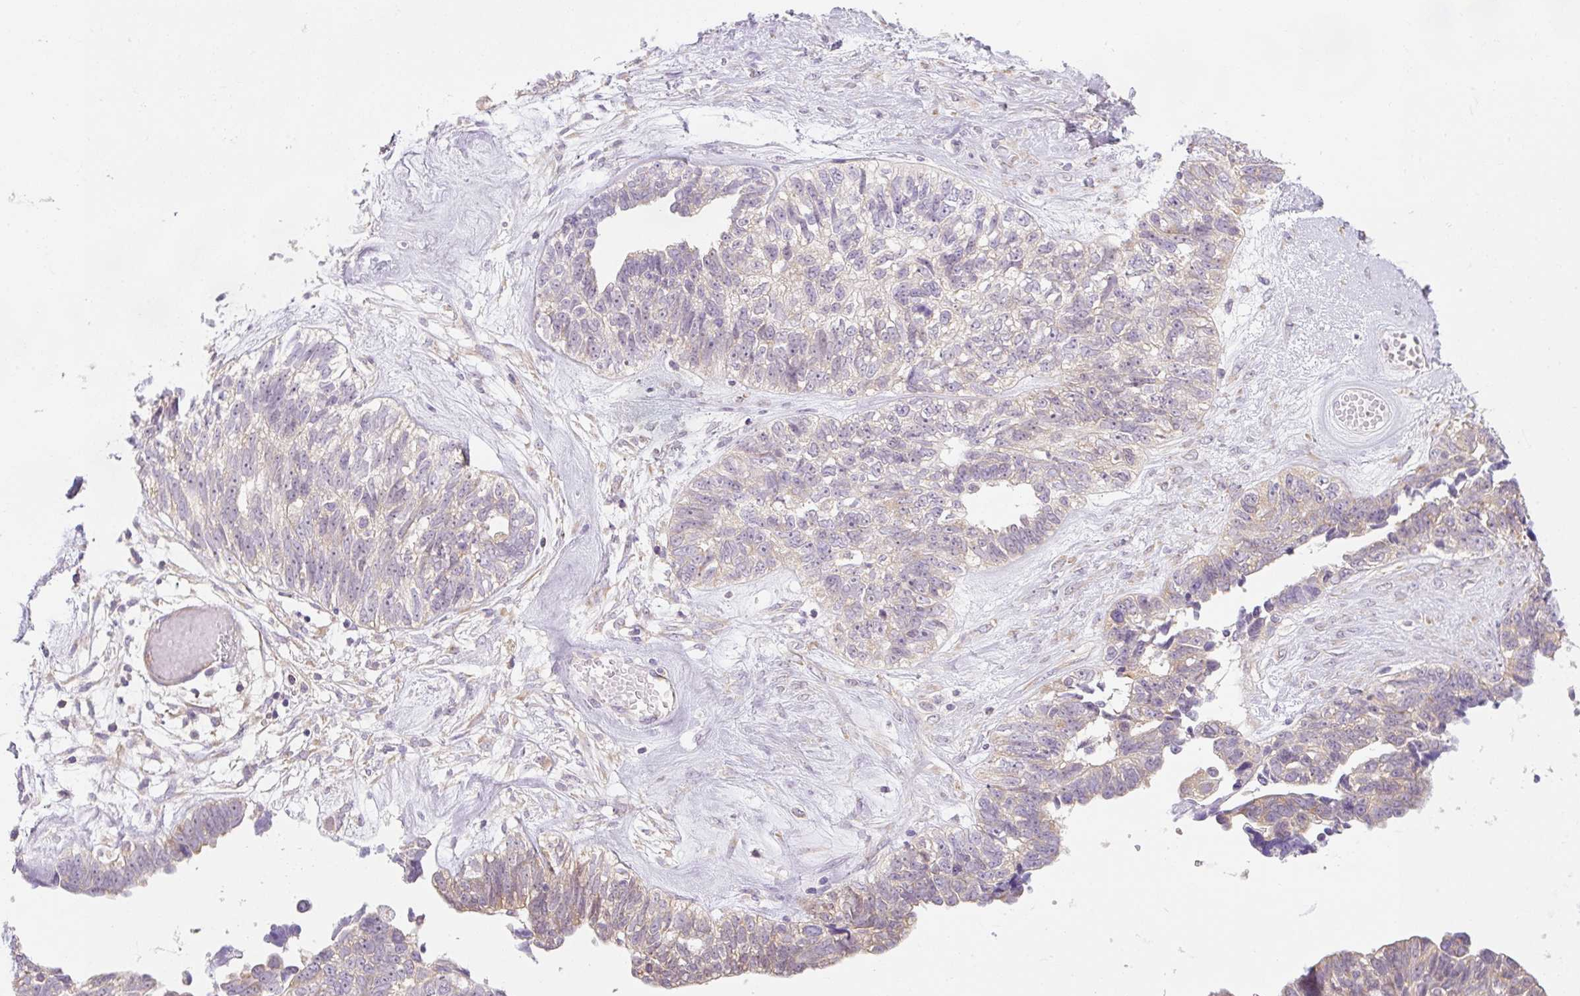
{"staining": {"intensity": "weak", "quantity": ">75%", "location": "cytoplasmic/membranous"}, "tissue": "ovarian cancer", "cell_type": "Tumor cells", "image_type": "cancer", "snomed": [{"axis": "morphology", "description": "Cystadenocarcinoma, serous, NOS"}, {"axis": "topography", "description": "Ovary"}], "caption": "Immunohistochemistry (IHC) of ovarian cancer (serous cystadenocarcinoma) exhibits low levels of weak cytoplasmic/membranous staining in about >75% of tumor cells.", "gene": "RPL18A", "patient": {"sex": "female", "age": 79}}